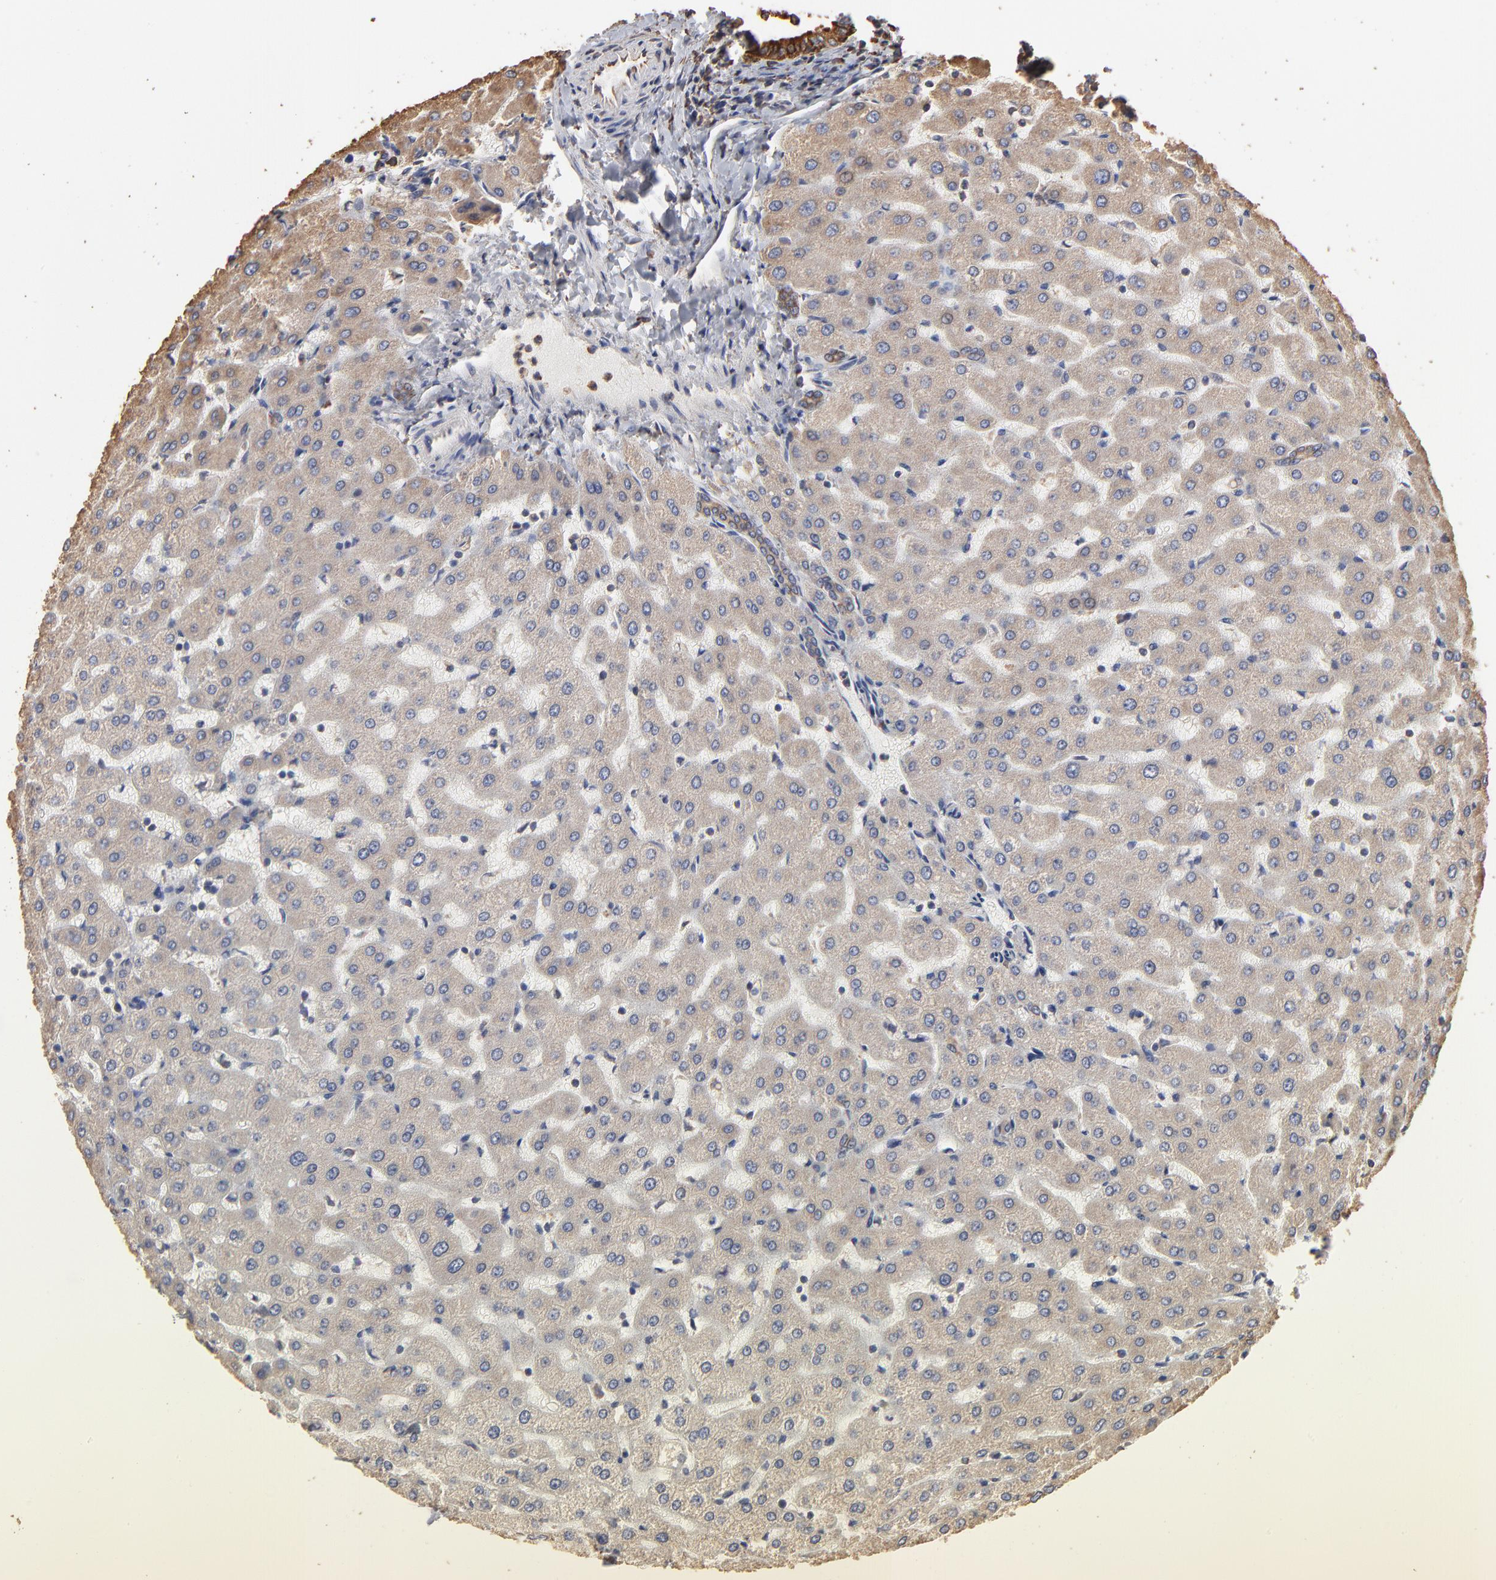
{"staining": {"intensity": "moderate", "quantity": ">75%", "location": "cytoplasmic/membranous"}, "tissue": "liver", "cell_type": "Cholangiocytes", "image_type": "normal", "snomed": [{"axis": "morphology", "description": "Normal tissue, NOS"}, {"axis": "morphology", "description": "Fibrosis, NOS"}, {"axis": "topography", "description": "Liver"}], "caption": "Immunohistochemistry (IHC) (DAB (3,3'-diaminobenzidine)) staining of benign human liver exhibits moderate cytoplasmic/membranous protein positivity in about >75% of cholangiocytes.", "gene": "PDIA3", "patient": {"sex": "female", "age": 29}}